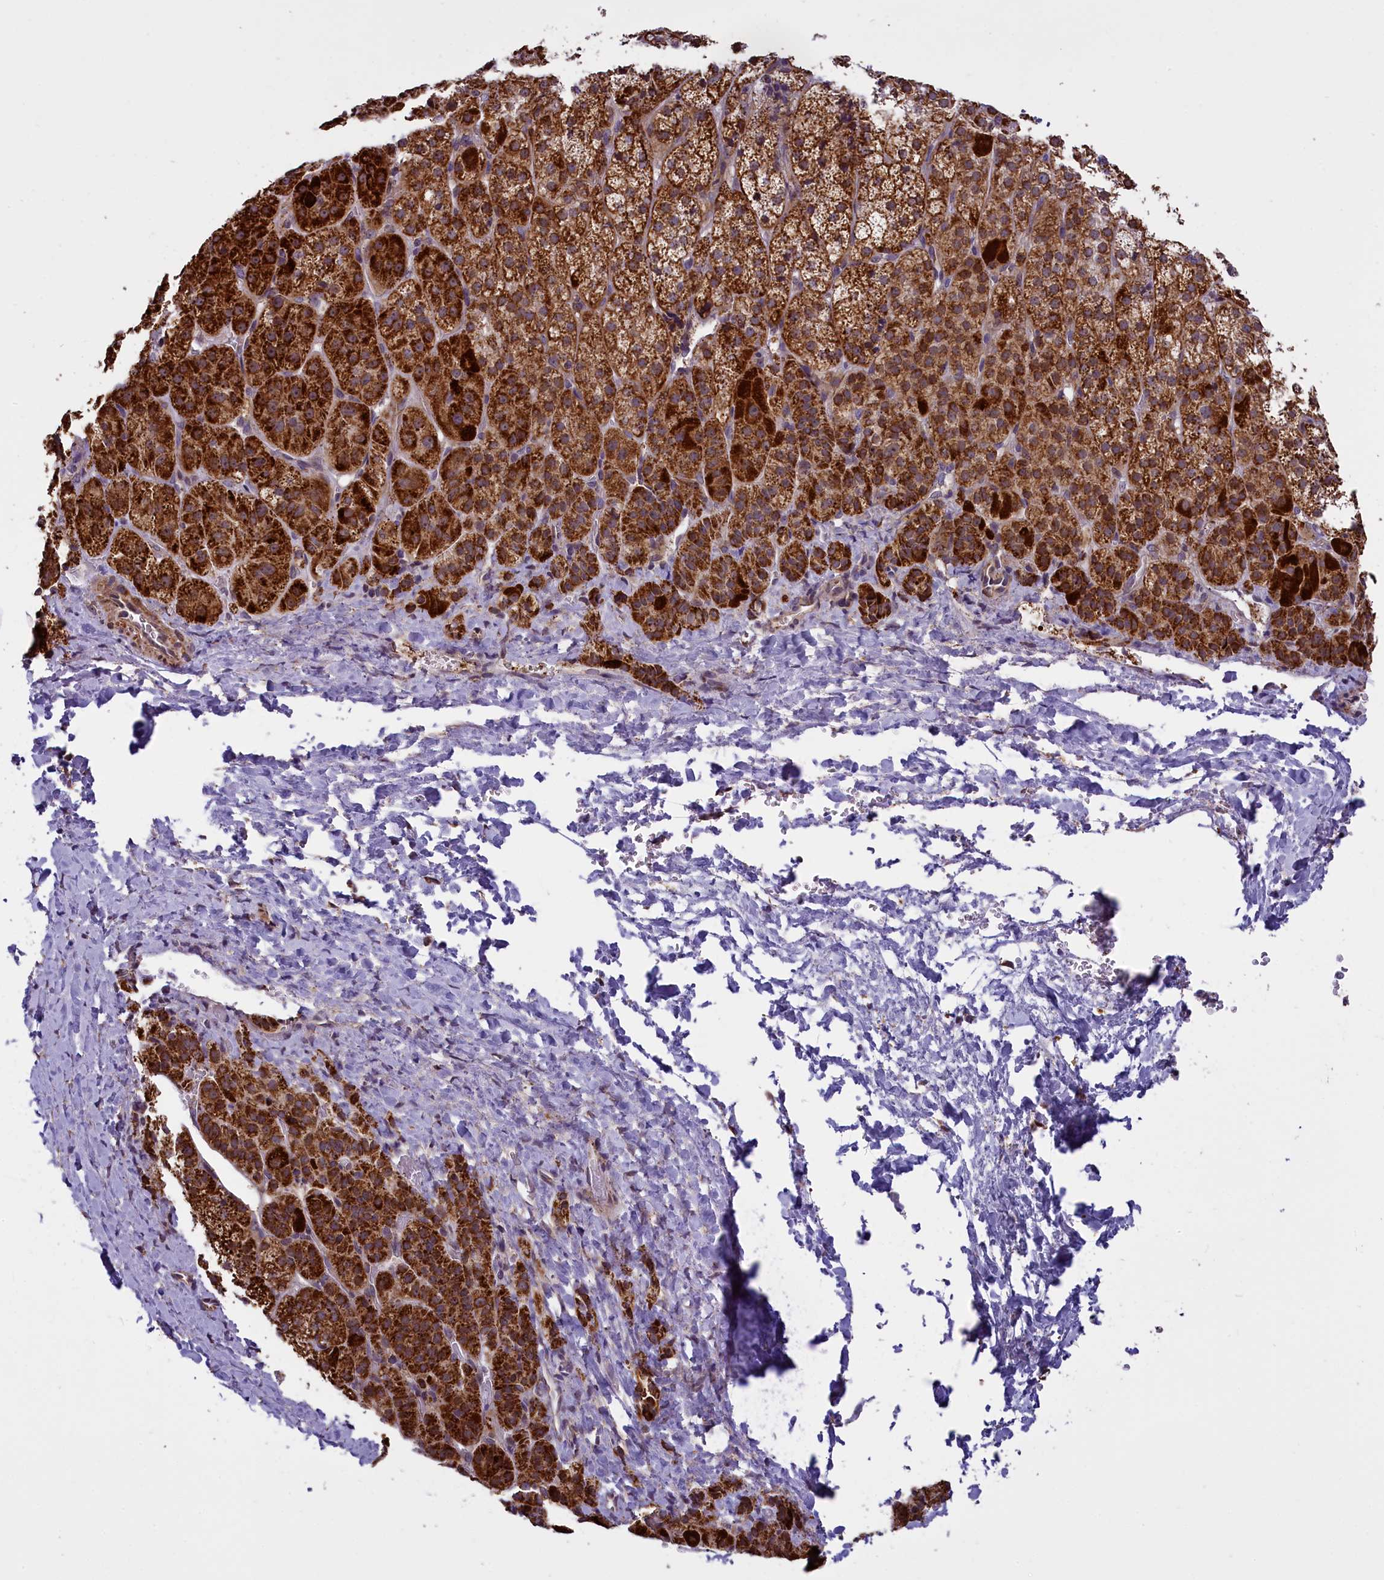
{"staining": {"intensity": "strong", "quantity": "25%-75%", "location": "cytoplasmic/membranous"}, "tissue": "adrenal gland", "cell_type": "Glandular cells", "image_type": "normal", "snomed": [{"axis": "morphology", "description": "Normal tissue, NOS"}, {"axis": "topography", "description": "Adrenal gland"}], "caption": "Immunohistochemistry (IHC) (DAB) staining of normal human adrenal gland demonstrates strong cytoplasmic/membranous protein staining in approximately 25%-75% of glandular cells.", "gene": "GLRX5", "patient": {"sex": "female", "age": 57}}